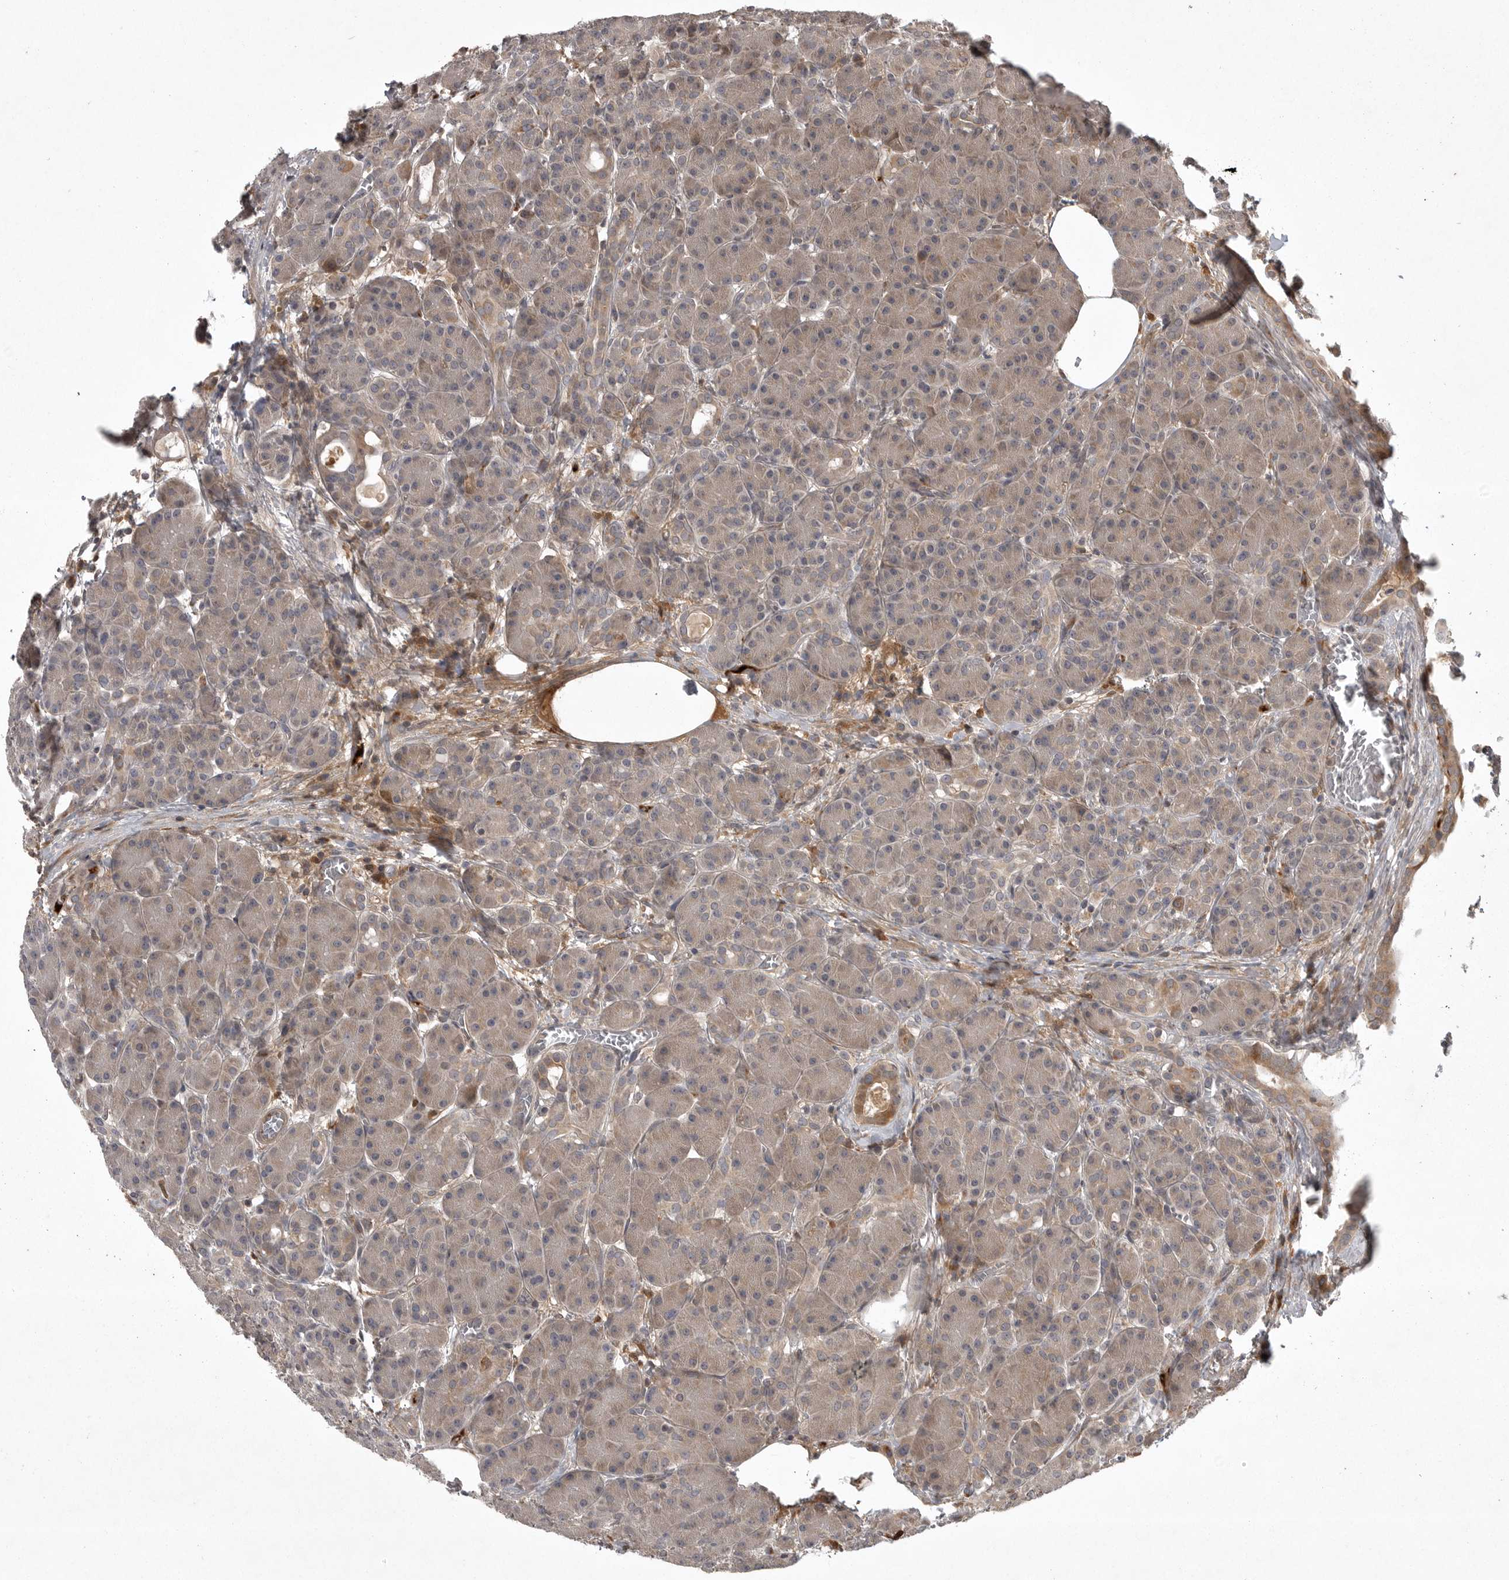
{"staining": {"intensity": "moderate", "quantity": "25%-75%", "location": "cytoplasmic/membranous"}, "tissue": "pancreas", "cell_type": "Exocrine glandular cells", "image_type": "normal", "snomed": [{"axis": "morphology", "description": "Normal tissue, NOS"}, {"axis": "topography", "description": "Pancreas"}], "caption": "Immunohistochemistry (IHC) staining of normal pancreas, which reveals medium levels of moderate cytoplasmic/membranous expression in approximately 25%-75% of exocrine glandular cells indicating moderate cytoplasmic/membranous protein positivity. The staining was performed using DAB (brown) for protein detection and nuclei were counterstained in hematoxylin (blue).", "gene": "GPR31", "patient": {"sex": "male", "age": 63}}